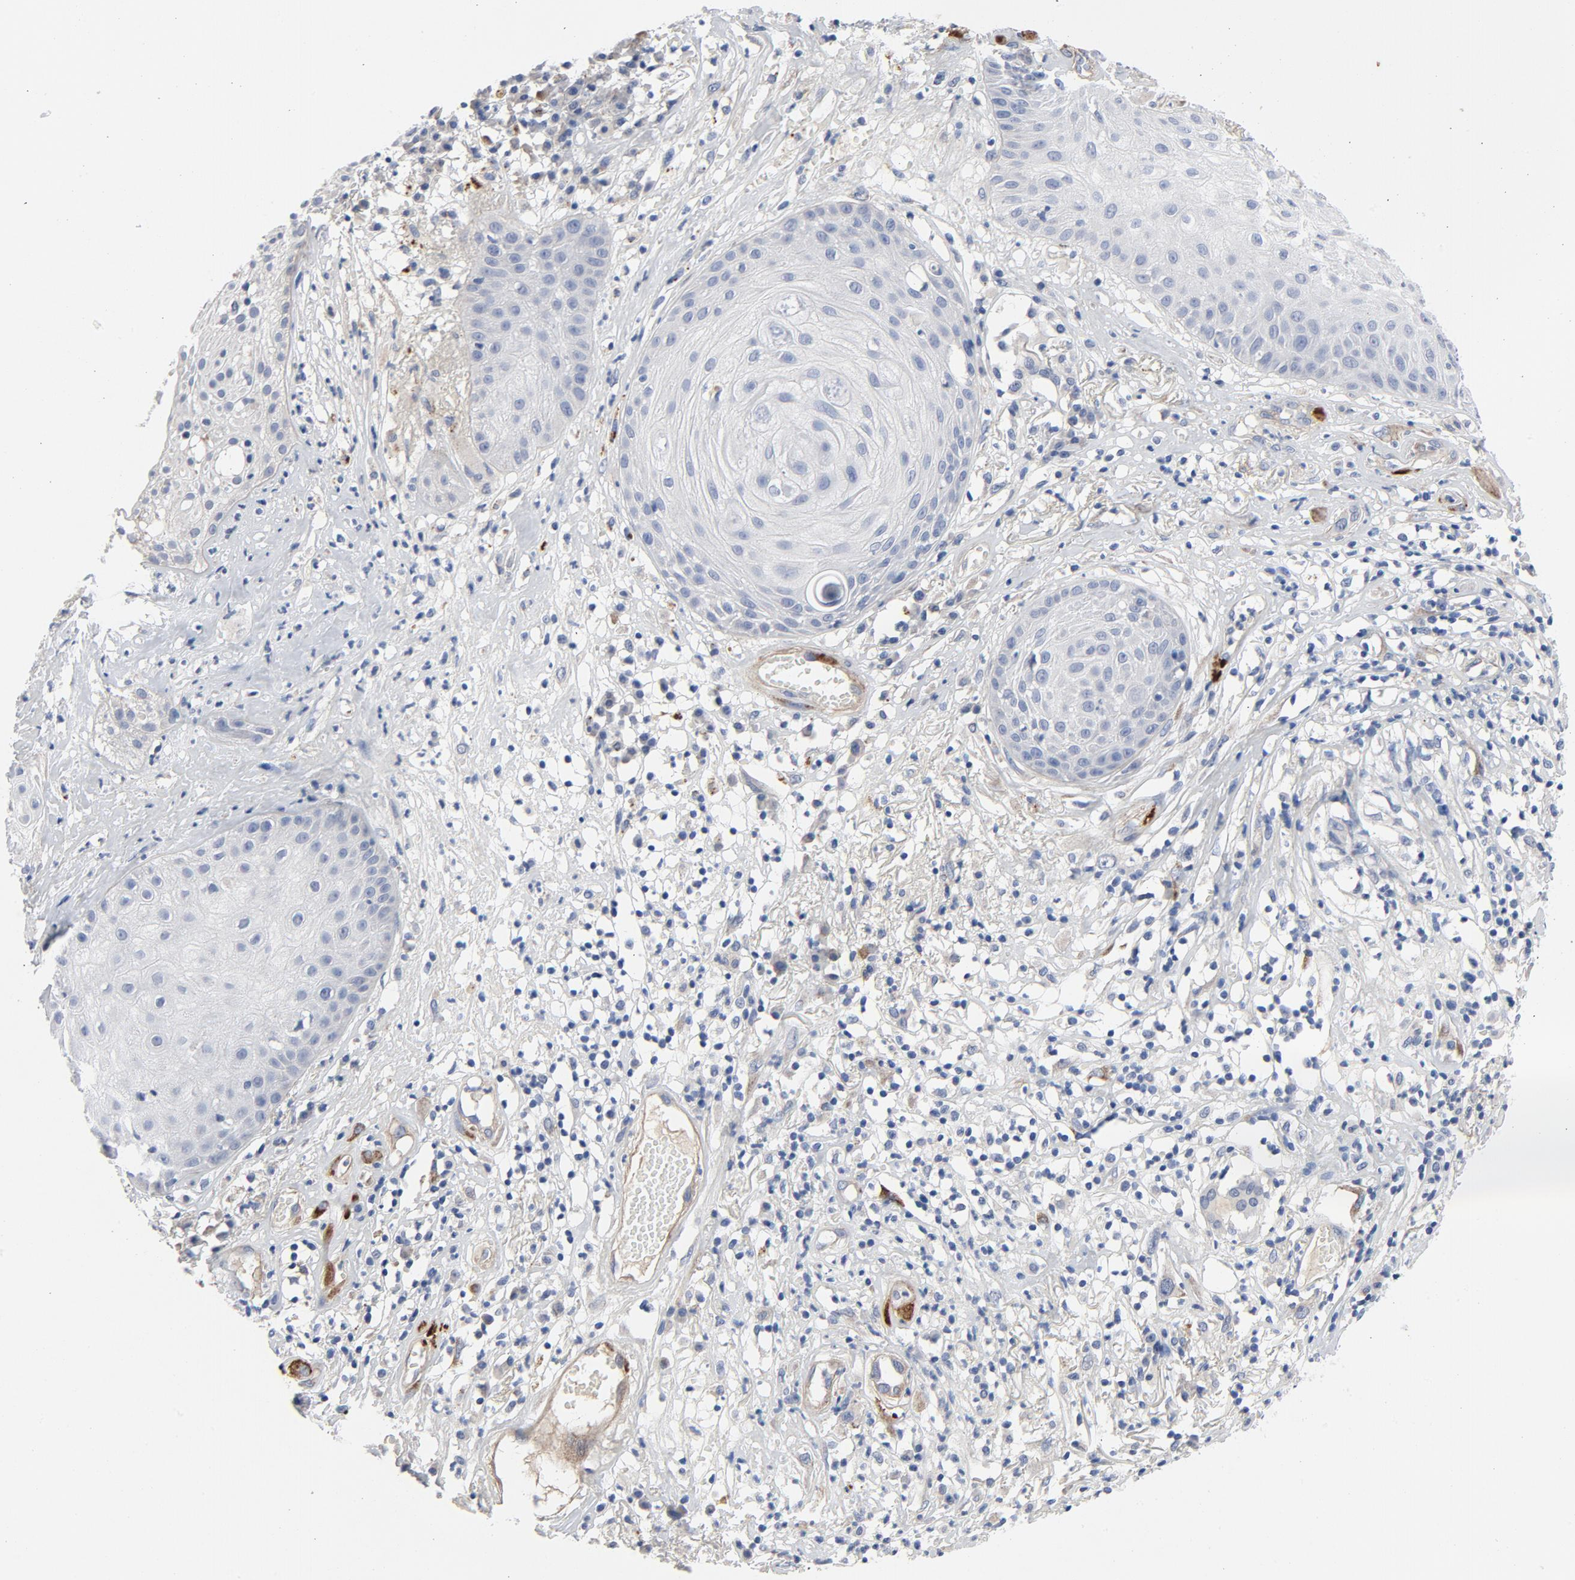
{"staining": {"intensity": "negative", "quantity": "none", "location": "none"}, "tissue": "skin cancer", "cell_type": "Tumor cells", "image_type": "cancer", "snomed": [{"axis": "morphology", "description": "Squamous cell carcinoma, NOS"}, {"axis": "topography", "description": "Skin"}], "caption": "Immunohistochemistry (IHC) of skin cancer (squamous cell carcinoma) shows no expression in tumor cells. (Stains: DAB immunohistochemistry (IHC) with hematoxylin counter stain, Microscopy: brightfield microscopy at high magnification).", "gene": "LAMC1", "patient": {"sex": "male", "age": 65}}